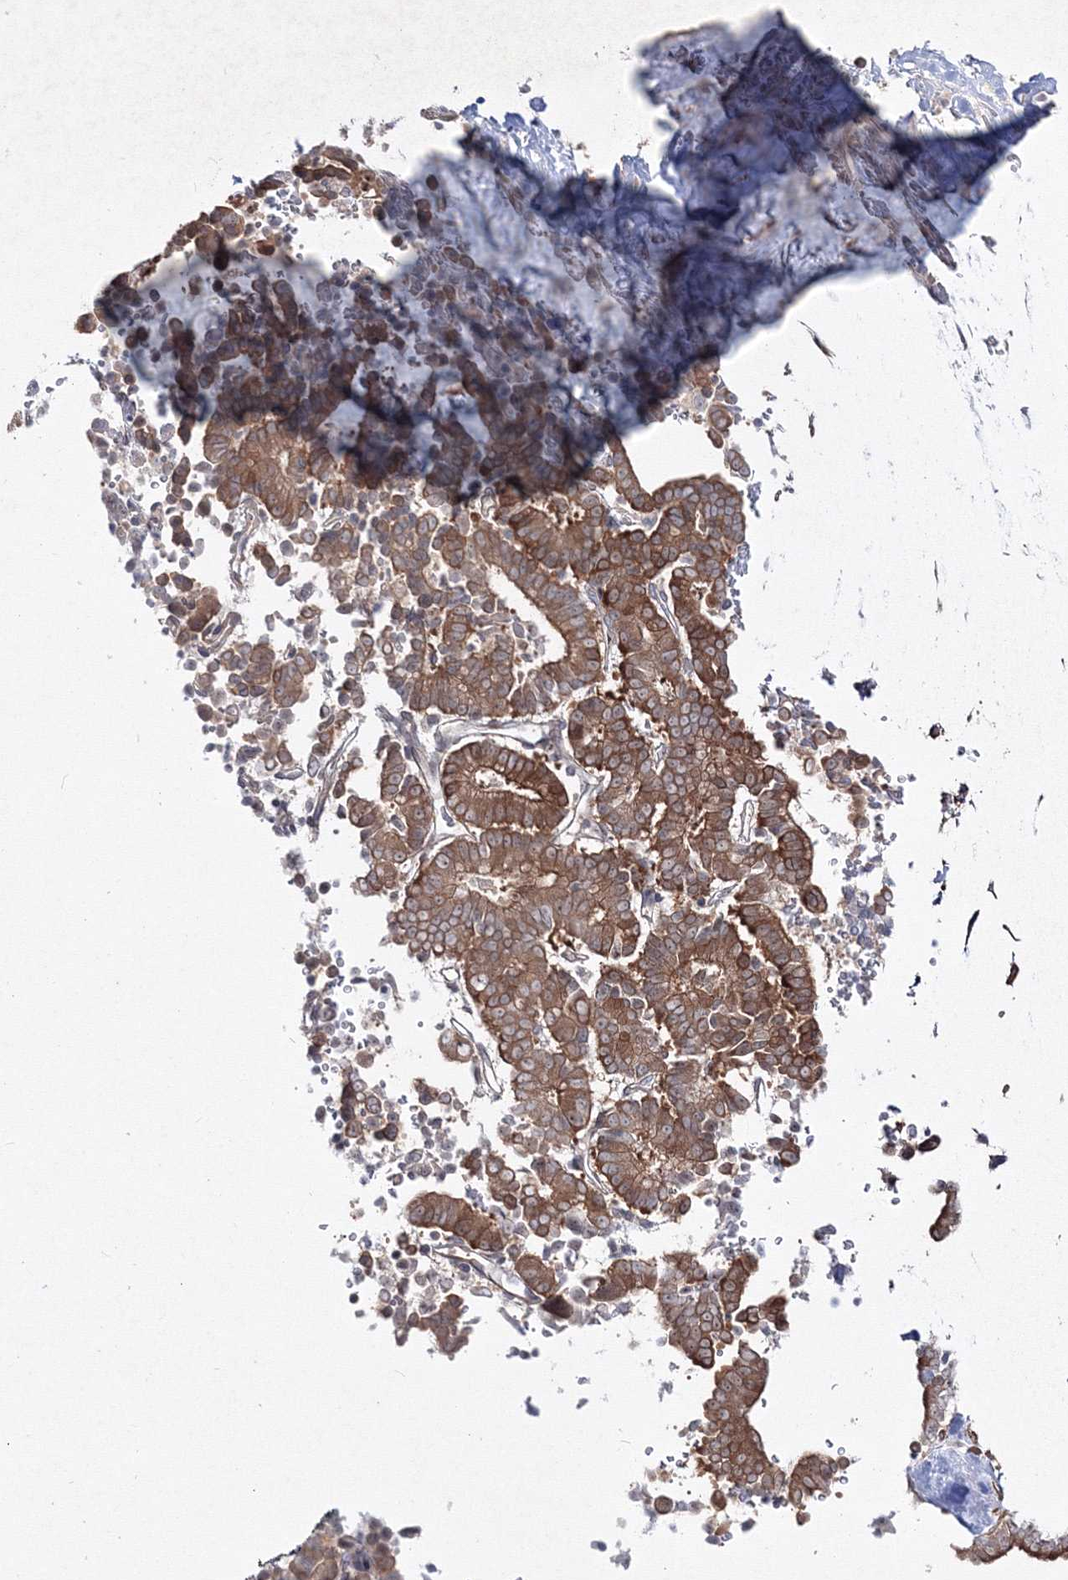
{"staining": {"intensity": "moderate", "quantity": ">75%", "location": "cytoplasmic/membranous"}, "tissue": "liver cancer", "cell_type": "Tumor cells", "image_type": "cancer", "snomed": [{"axis": "morphology", "description": "Cholangiocarcinoma"}, {"axis": "topography", "description": "Liver"}], "caption": "The immunohistochemical stain shows moderate cytoplasmic/membranous staining in tumor cells of cholangiocarcinoma (liver) tissue.", "gene": "IPMK", "patient": {"sex": "female", "age": 75}}